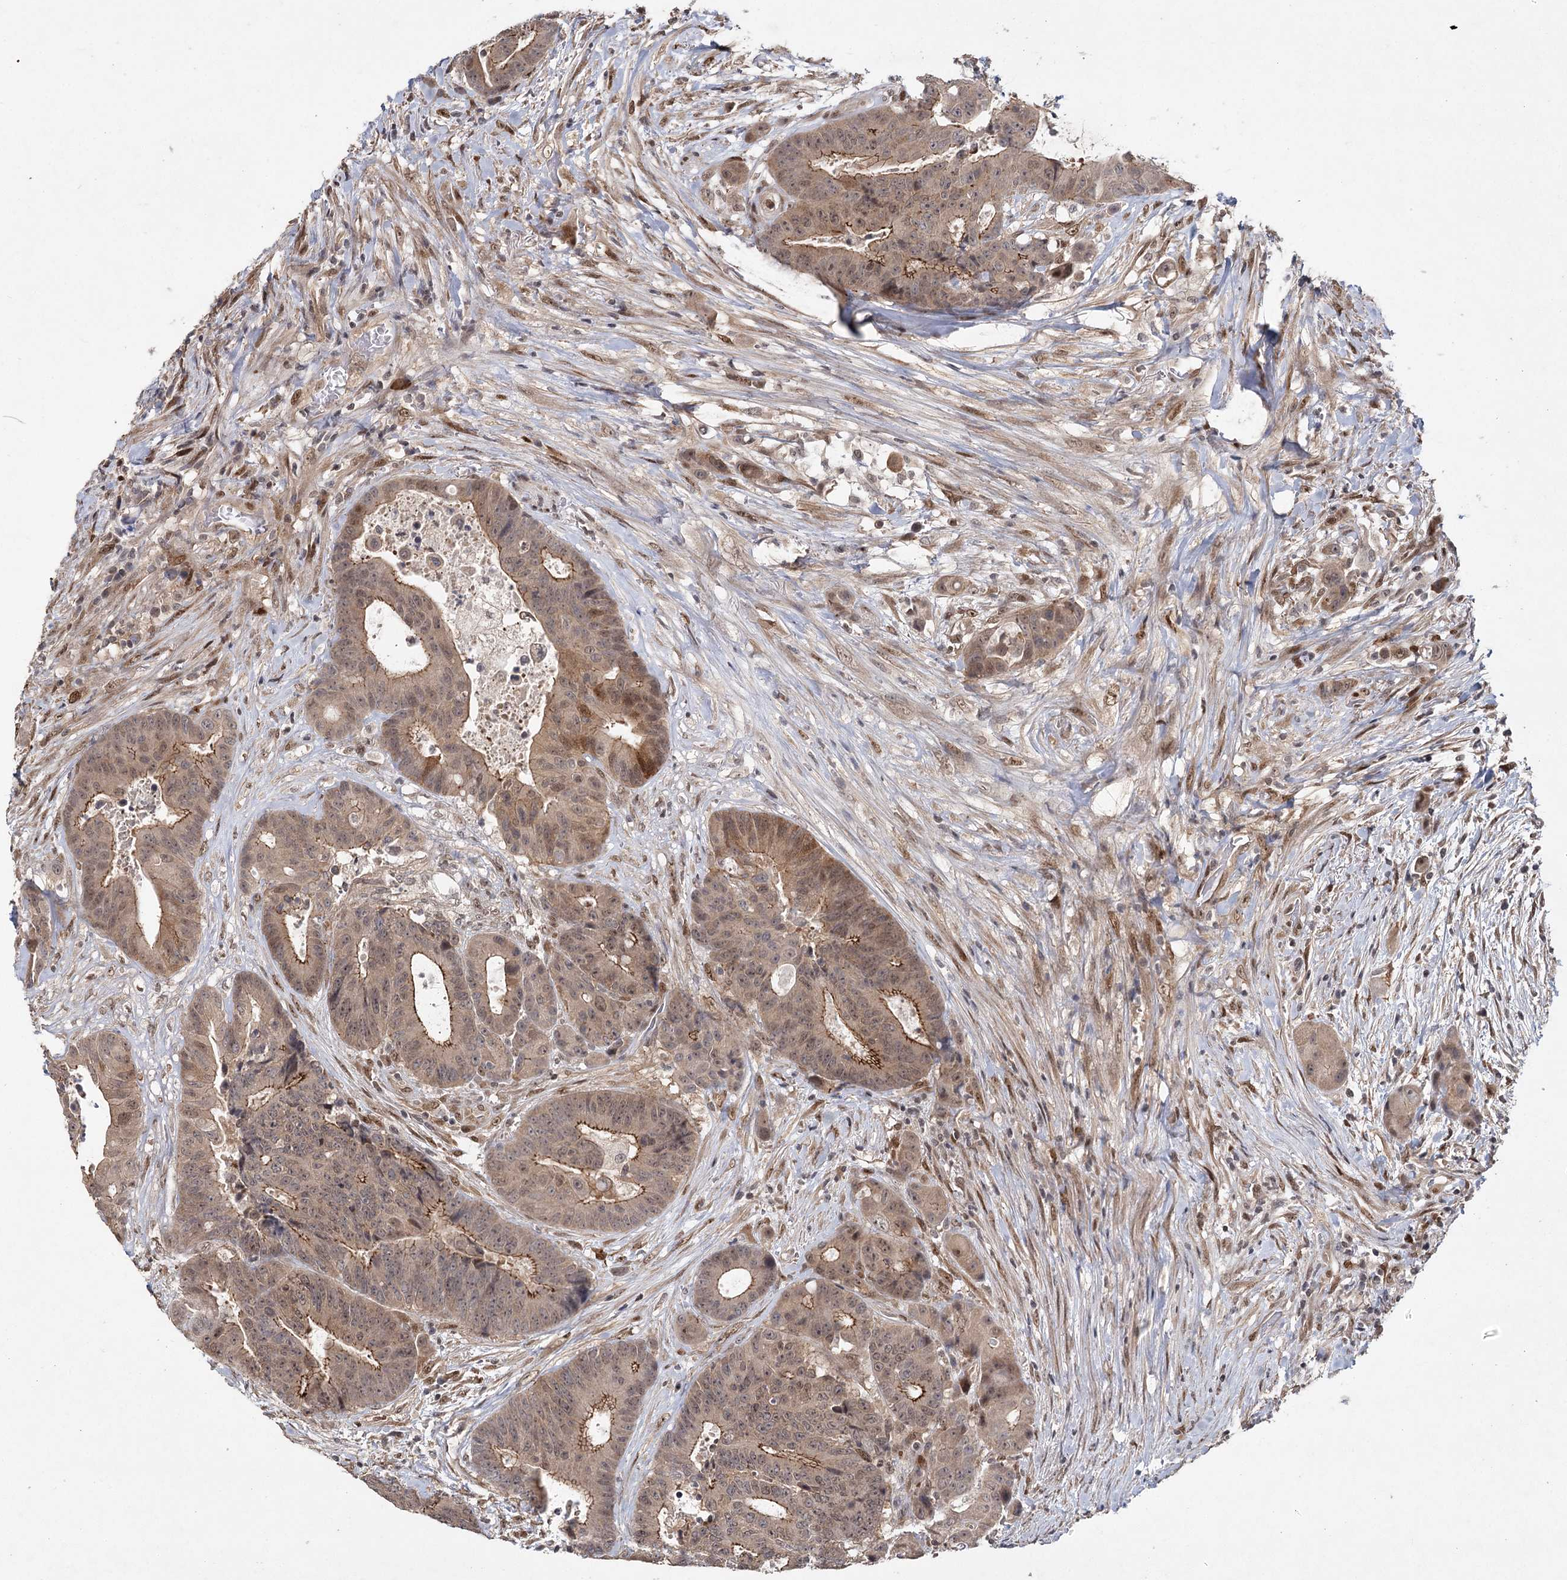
{"staining": {"intensity": "moderate", "quantity": ">75%", "location": "cytoplasmic/membranous,nuclear"}, "tissue": "colorectal cancer", "cell_type": "Tumor cells", "image_type": "cancer", "snomed": [{"axis": "morphology", "description": "Adenocarcinoma, NOS"}, {"axis": "topography", "description": "Rectum"}], "caption": "The histopathology image displays immunohistochemical staining of adenocarcinoma (colorectal). There is moderate cytoplasmic/membranous and nuclear positivity is present in about >75% of tumor cells.", "gene": "DCUN1D4", "patient": {"sex": "male", "age": 69}}